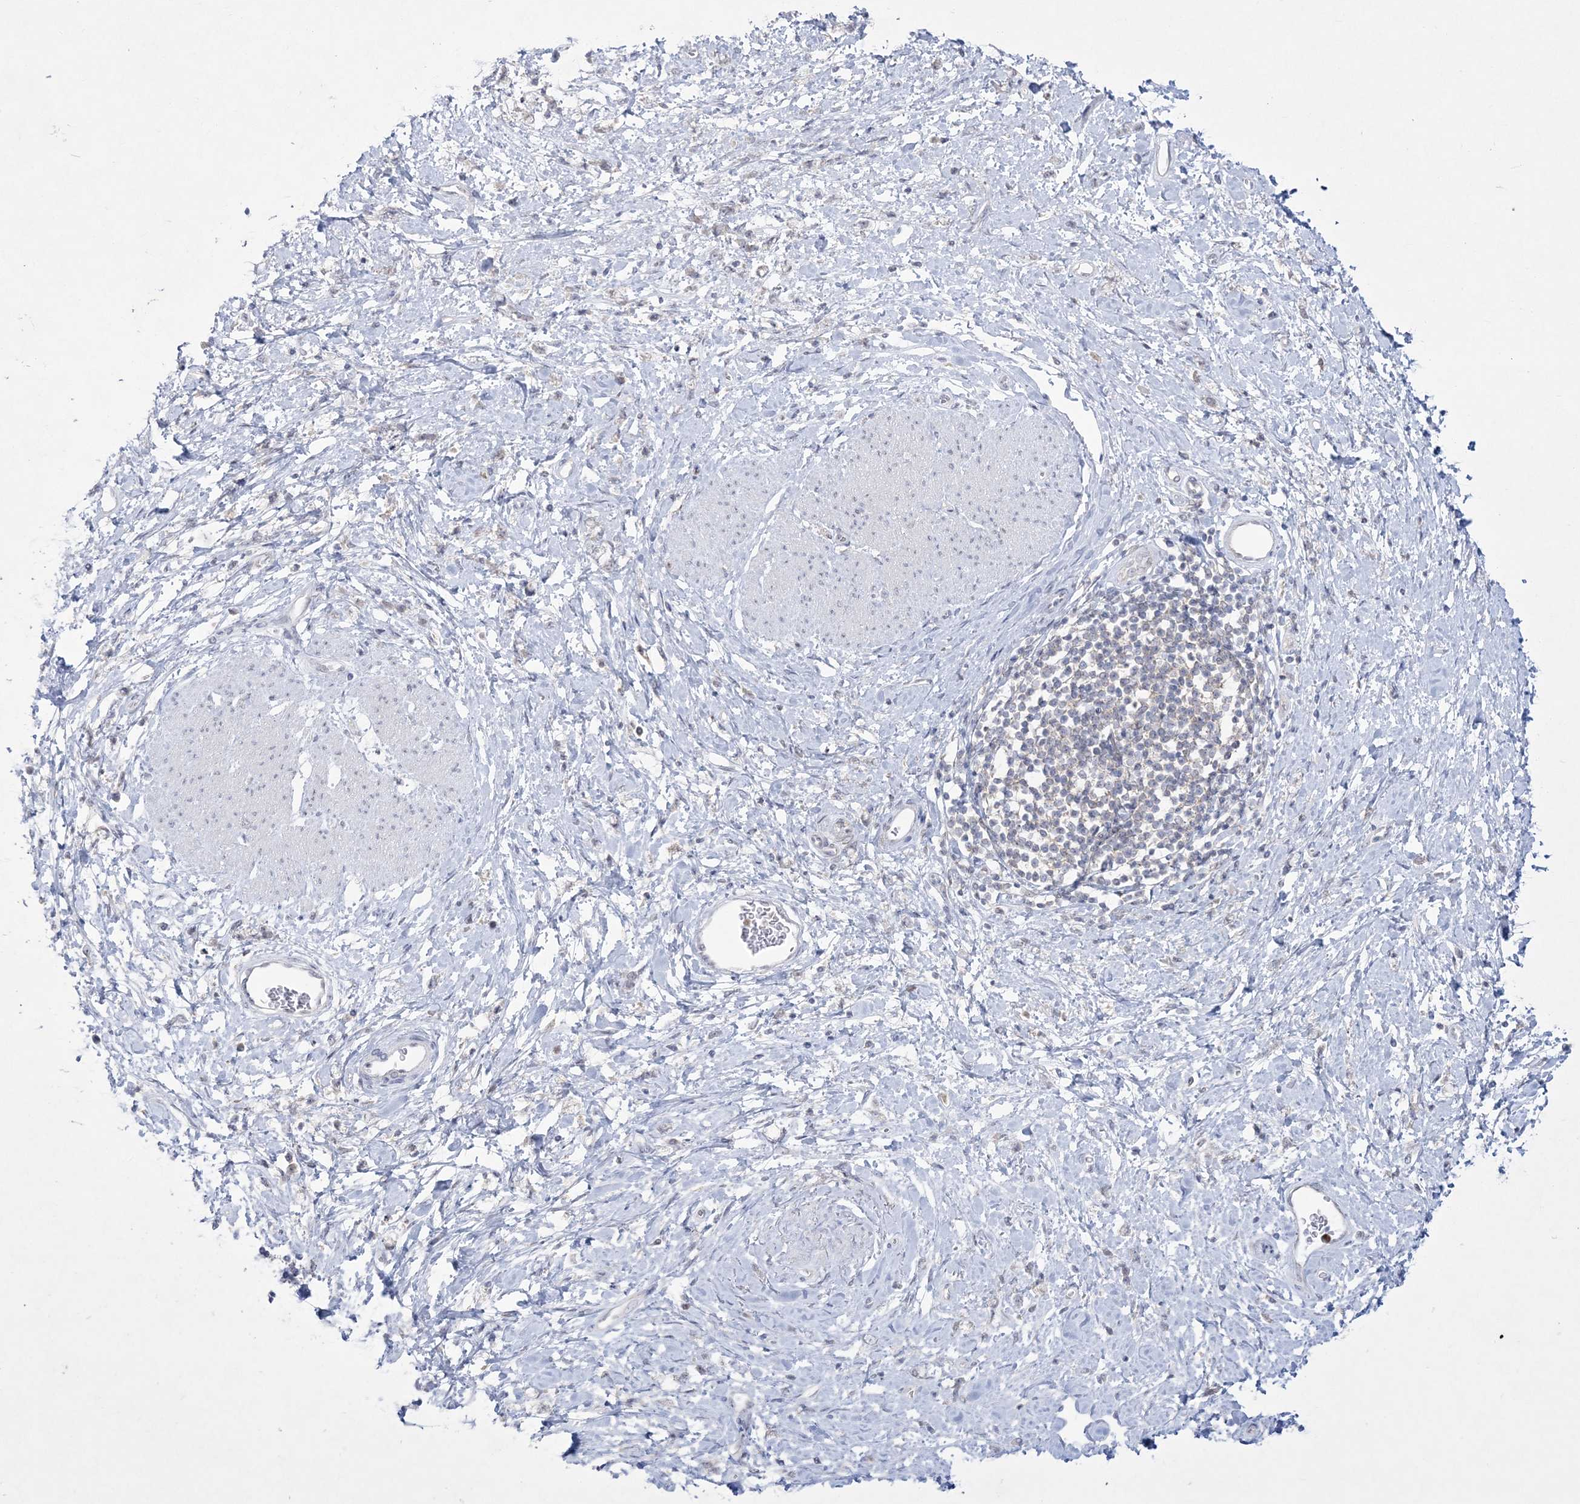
{"staining": {"intensity": "negative", "quantity": "none", "location": "none"}, "tissue": "stomach cancer", "cell_type": "Tumor cells", "image_type": "cancer", "snomed": [{"axis": "morphology", "description": "Adenocarcinoma, NOS"}, {"axis": "topography", "description": "Stomach"}], "caption": "Protein analysis of stomach adenocarcinoma displays no significant expression in tumor cells.", "gene": "WDR27", "patient": {"sex": "female", "age": 60}}